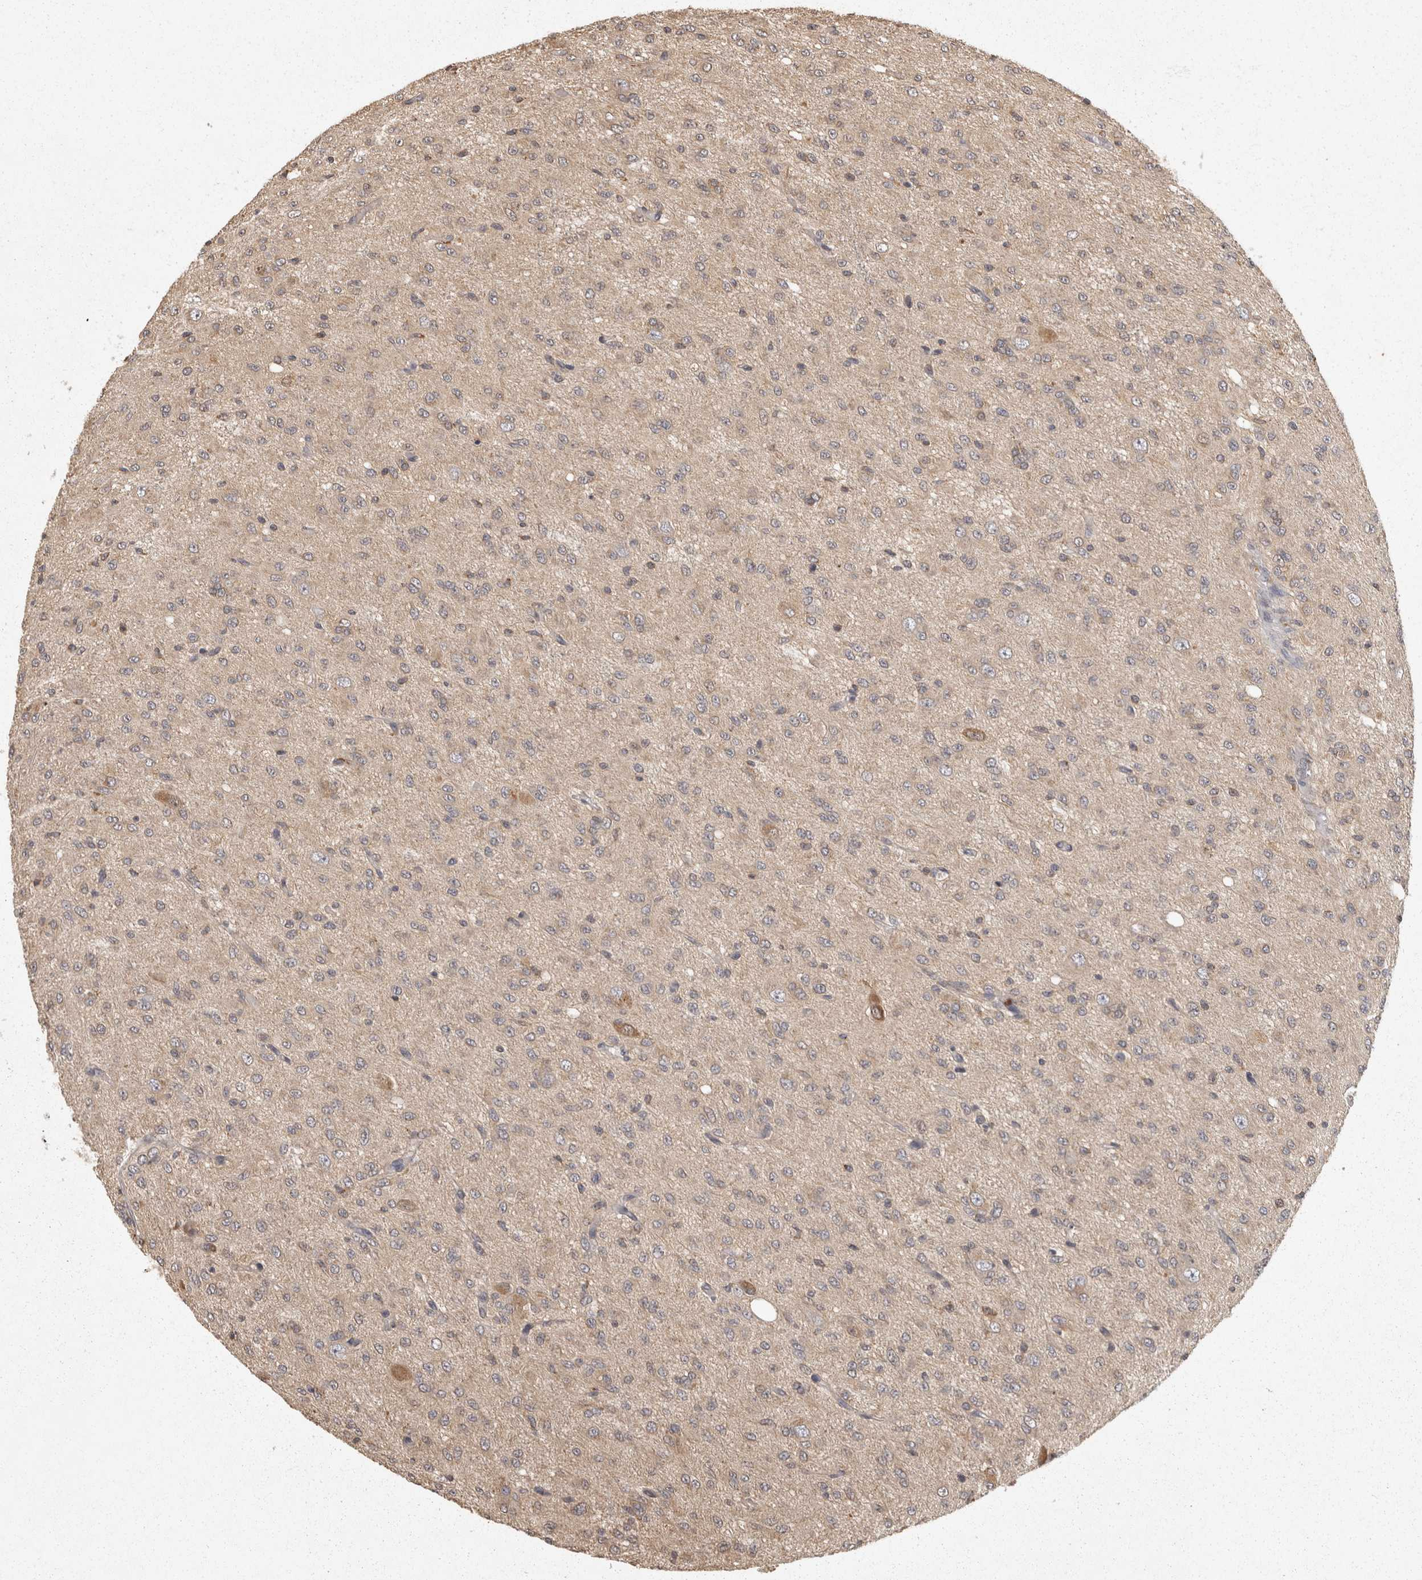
{"staining": {"intensity": "negative", "quantity": "none", "location": "none"}, "tissue": "glioma", "cell_type": "Tumor cells", "image_type": "cancer", "snomed": [{"axis": "morphology", "description": "Glioma, malignant, High grade"}, {"axis": "topography", "description": "Brain"}], "caption": "Immunohistochemistry micrograph of neoplastic tissue: malignant glioma (high-grade) stained with DAB reveals no significant protein expression in tumor cells.", "gene": "ACAT2", "patient": {"sex": "female", "age": 59}}